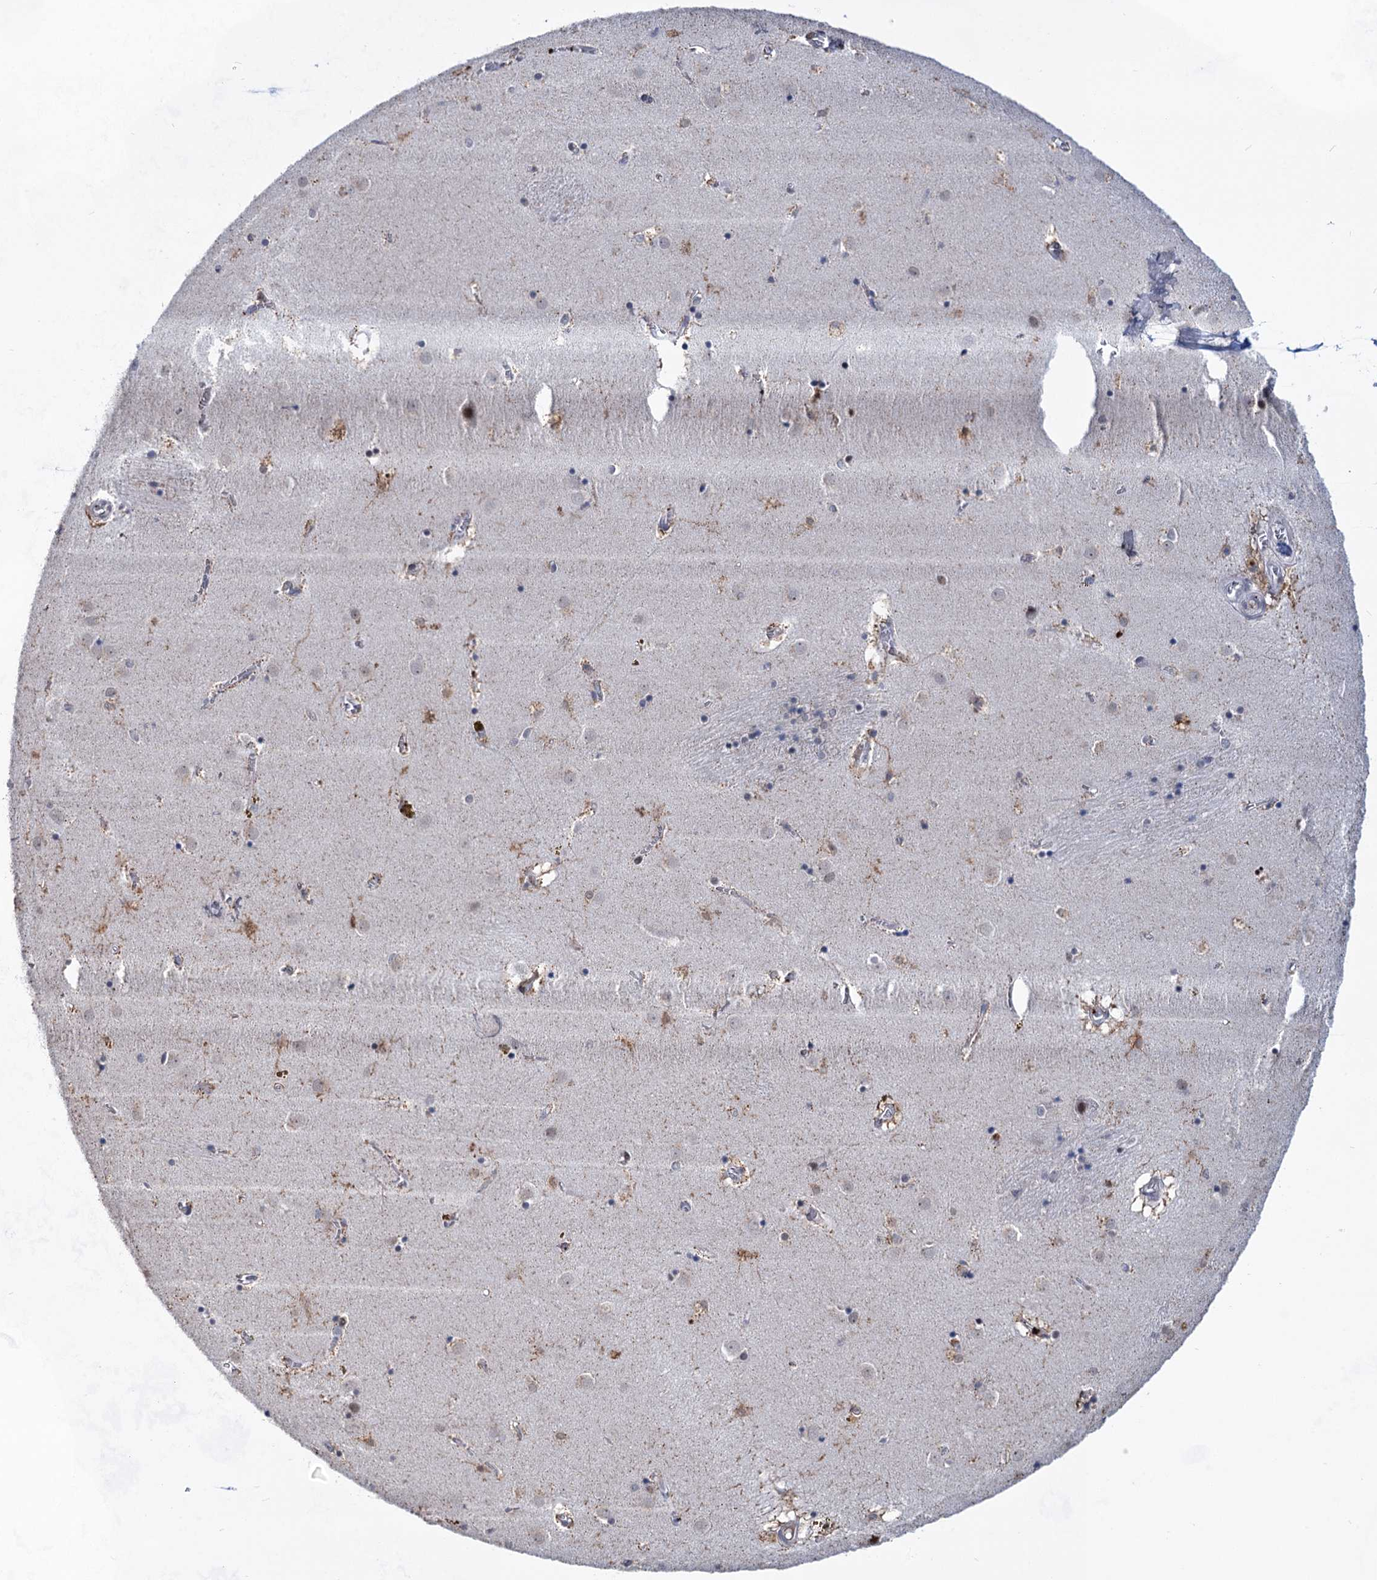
{"staining": {"intensity": "weak", "quantity": "<25%", "location": "cytoplasmic/membranous"}, "tissue": "caudate", "cell_type": "Glial cells", "image_type": "normal", "snomed": [{"axis": "morphology", "description": "Normal tissue, NOS"}, {"axis": "topography", "description": "Lateral ventricle wall"}], "caption": "Glial cells show no significant protein positivity in benign caudate. The staining is performed using DAB (3,3'-diaminobenzidine) brown chromogen with nuclei counter-stained in using hematoxylin.", "gene": "MON2", "patient": {"sex": "male", "age": 70}}